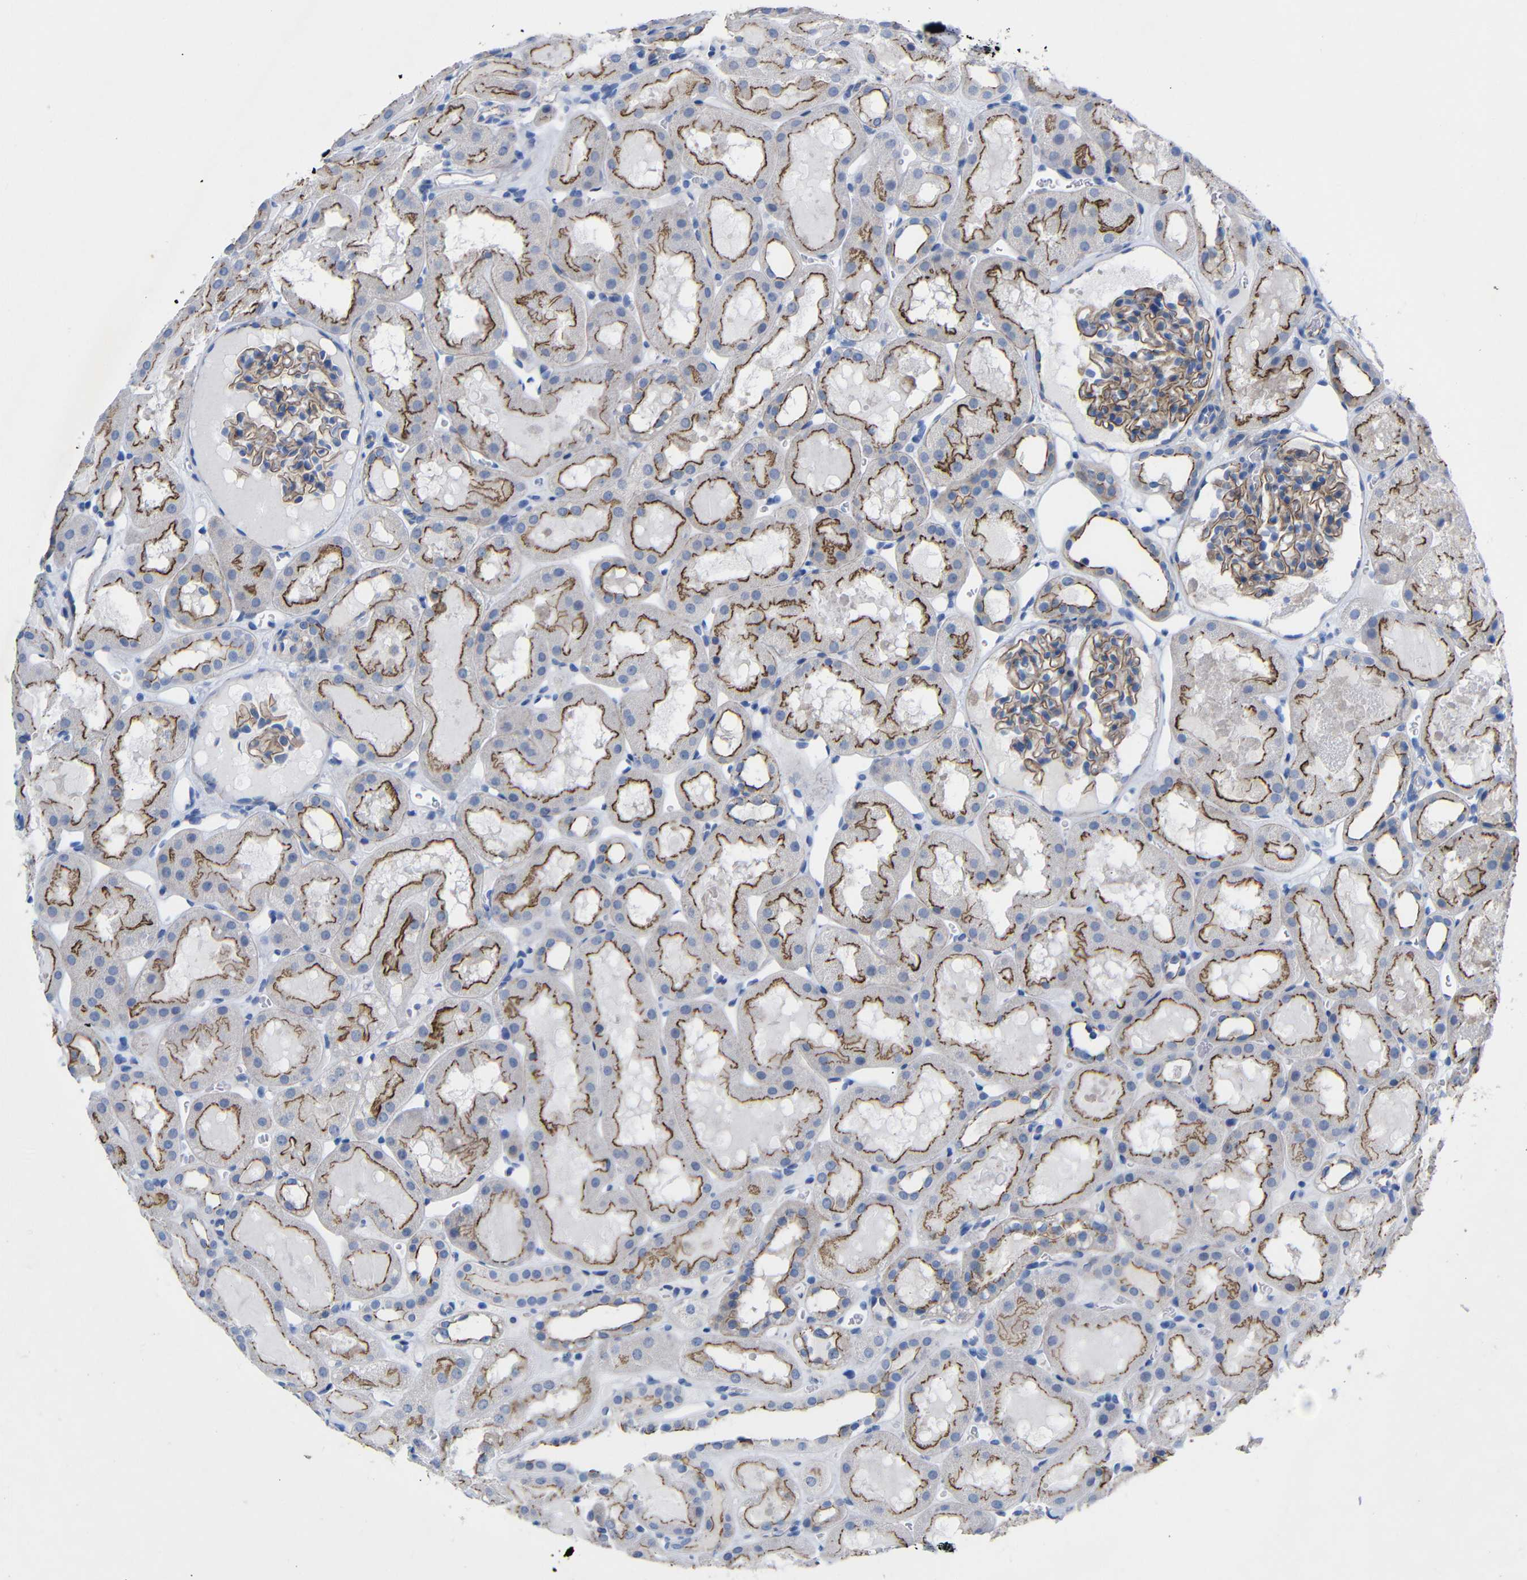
{"staining": {"intensity": "moderate", "quantity": "25%-75%", "location": "cytoplasmic/membranous"}, "tissue": "kidney", "cell_type": "Cells in glomeruli", "image_type": "normal", "snomed": [{"axis": "morphology", "description": "Normal tissue, NOS"}, {"axis": "topography", "description": "Kidney"}, {"axis": "topography", "description": "Urinary bladder"}], "caption": "Cells in glomeruli display medium levels of moderate cytoplasmic/membranous expression in about 25%-75% of cells in unremarkable human kidney. The staining was performed using DAB, with brown indicating positive protein expression. Nuclei are stained blue with hematoxylin.", "gene": "CGNL1", "patient": {"sex": "male", "age": 16}}